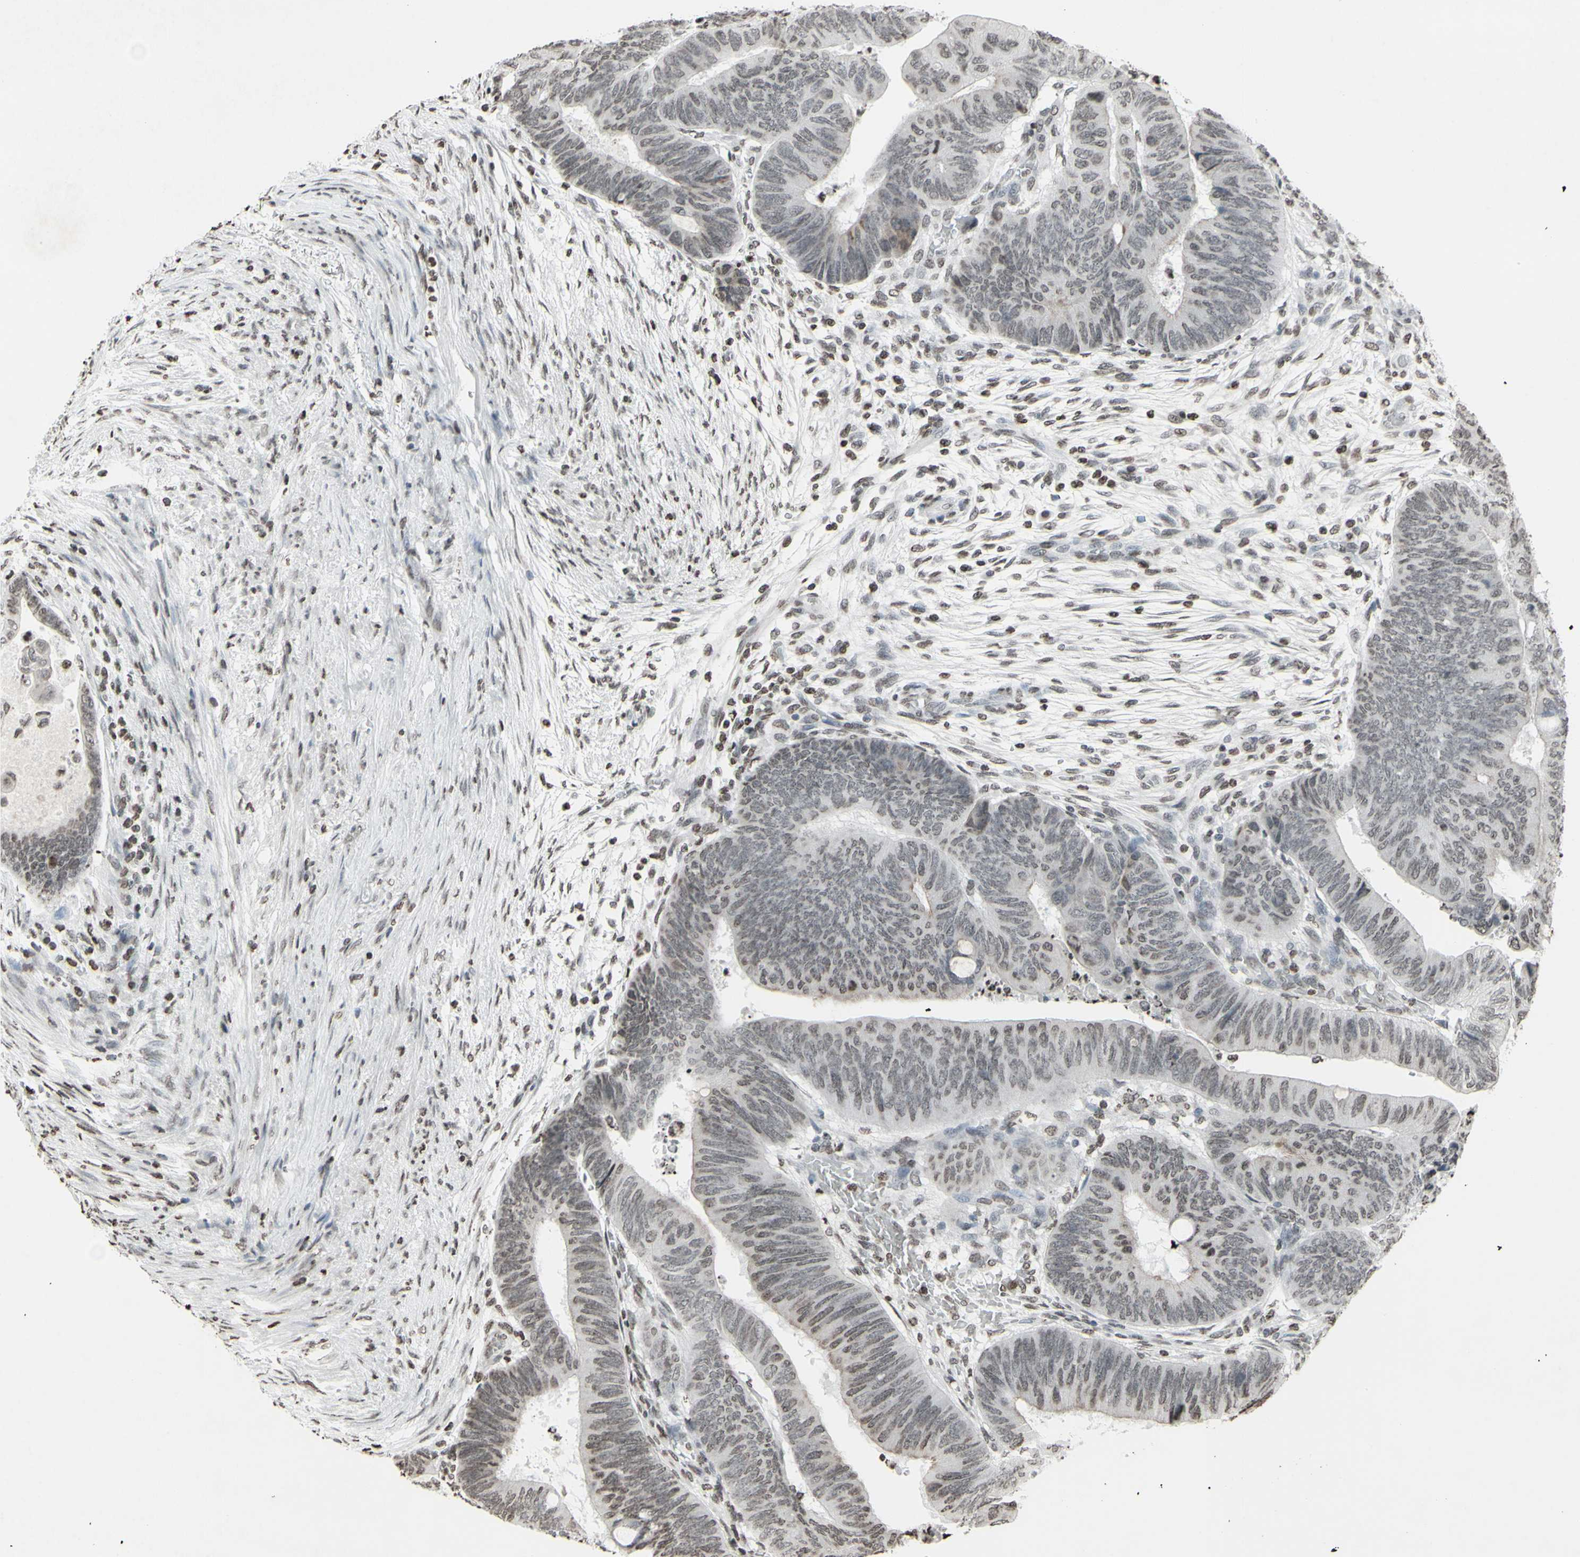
{"staining": {"intensity": "negative", "quantity": "none", "location": "none"}, "tissue": "colorectal cancer", "cell_type": "Tumor cells", "image_type": "cancer", "snomed": [{"axis": "morphology", "description": "Normal tissue, NOS"}, {"axis": "morphology", "description": "Adenocarcinoma, NOS"}, {"axis": "topography", "description": "Rectum"}, {"axis": "topography", "description": "Peripheral nerve tissue"}], "caption": "Immunohistochemistry of human colorectal cancer demonstrates no staining in tumor cells. (DAB immunohistochemistry (IHC), high magnification).", "gene": "CD79B", "patient": {"sex": "male", "age": 92}}